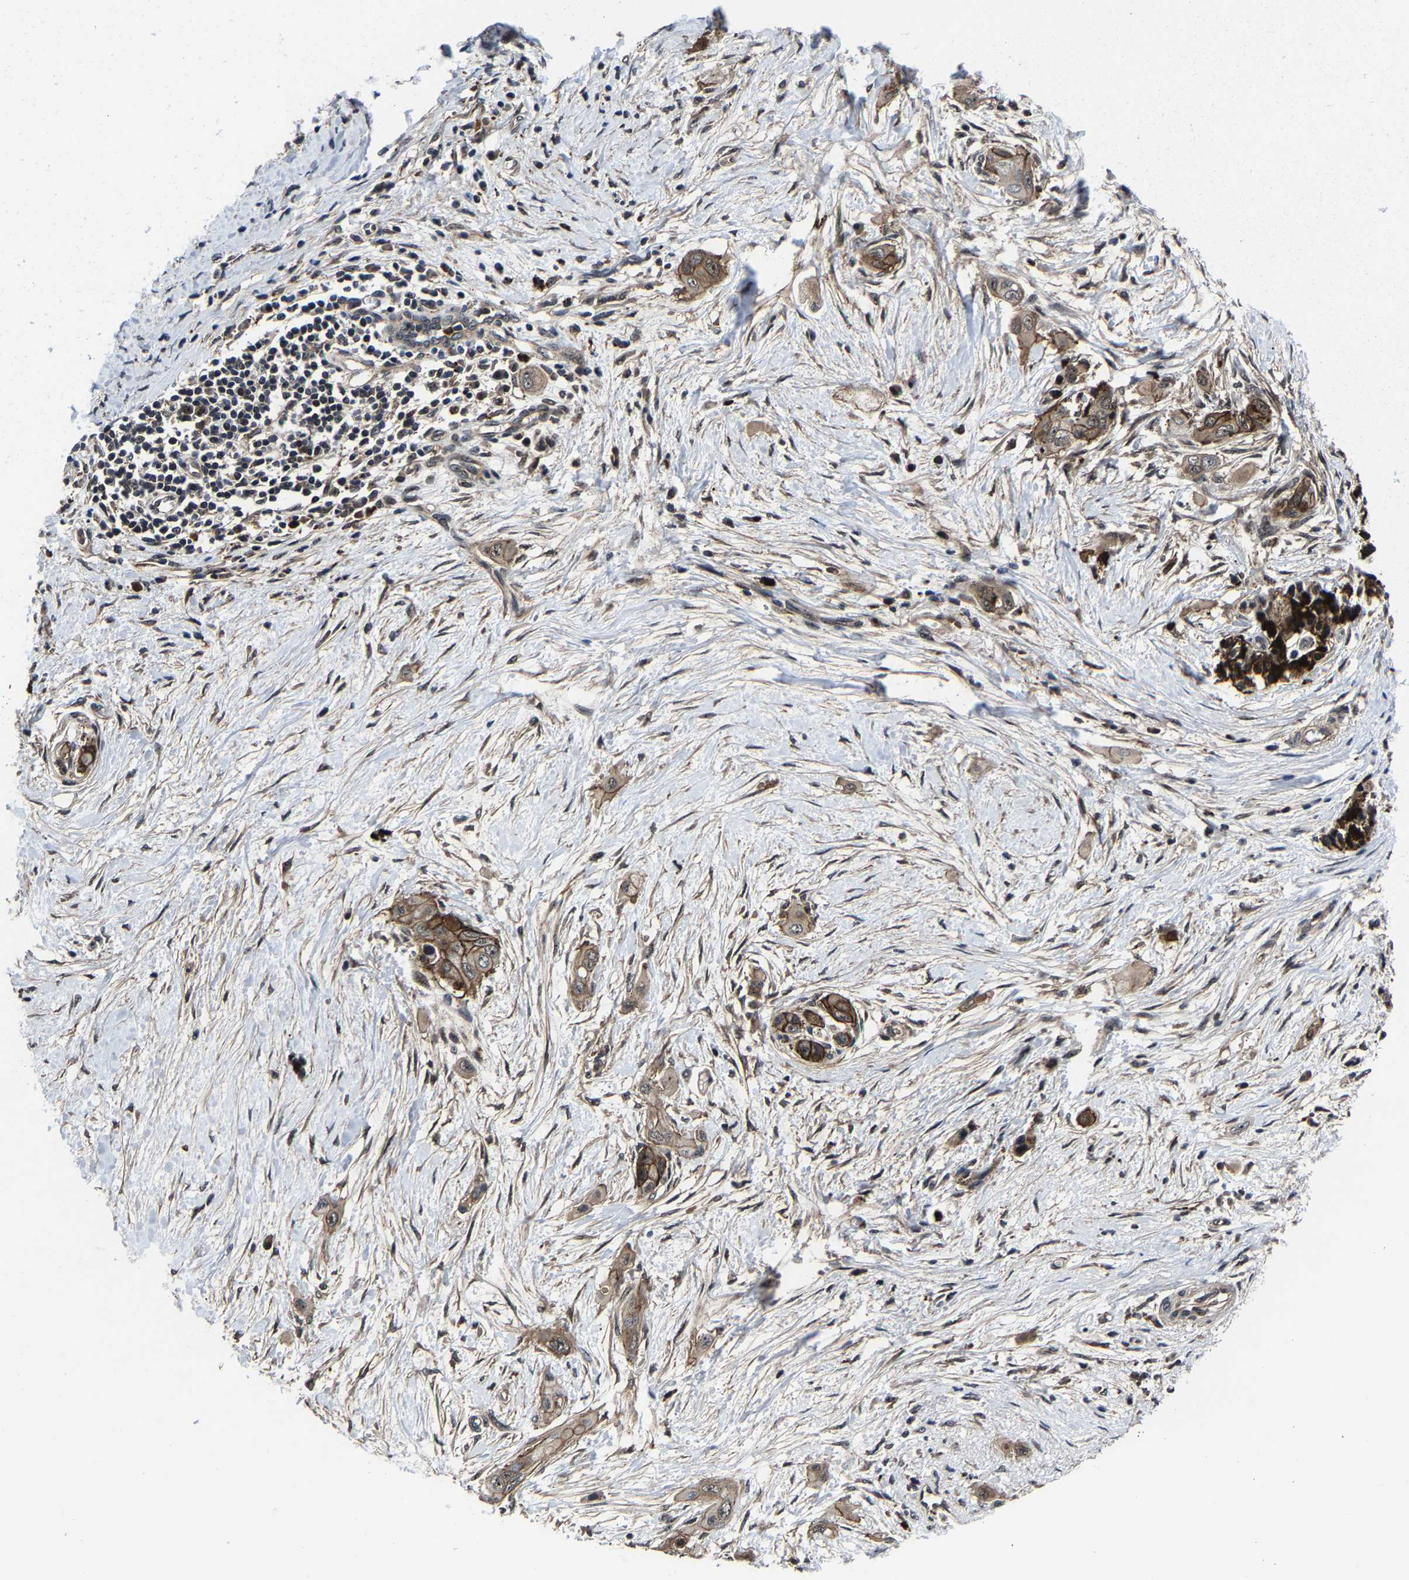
{"staining": {"intensity": "moderate", "quantity": ">75%", "location": "cytoplasmic/membranous"}, "tissue": "pancreatic cancer", "cell_type": "Tumor cells", "image_type": "cancer", "snomed": [{"axis": "morphology", "description": "Adenocarcinoma, NOS"}, {"axis": "topography", "description": "Pancreas"}], "caption": "Protein expression analysis of human pancreatic adenocarcinoma reveals moderate cytoplasmic/membranous staining in approximately >75% of tumor cells. Ihc stains the protein in brown and the nuclei are stained blue.", "gene": "ZCCHC7", "patient": {"sex": "male", "age": 59}}